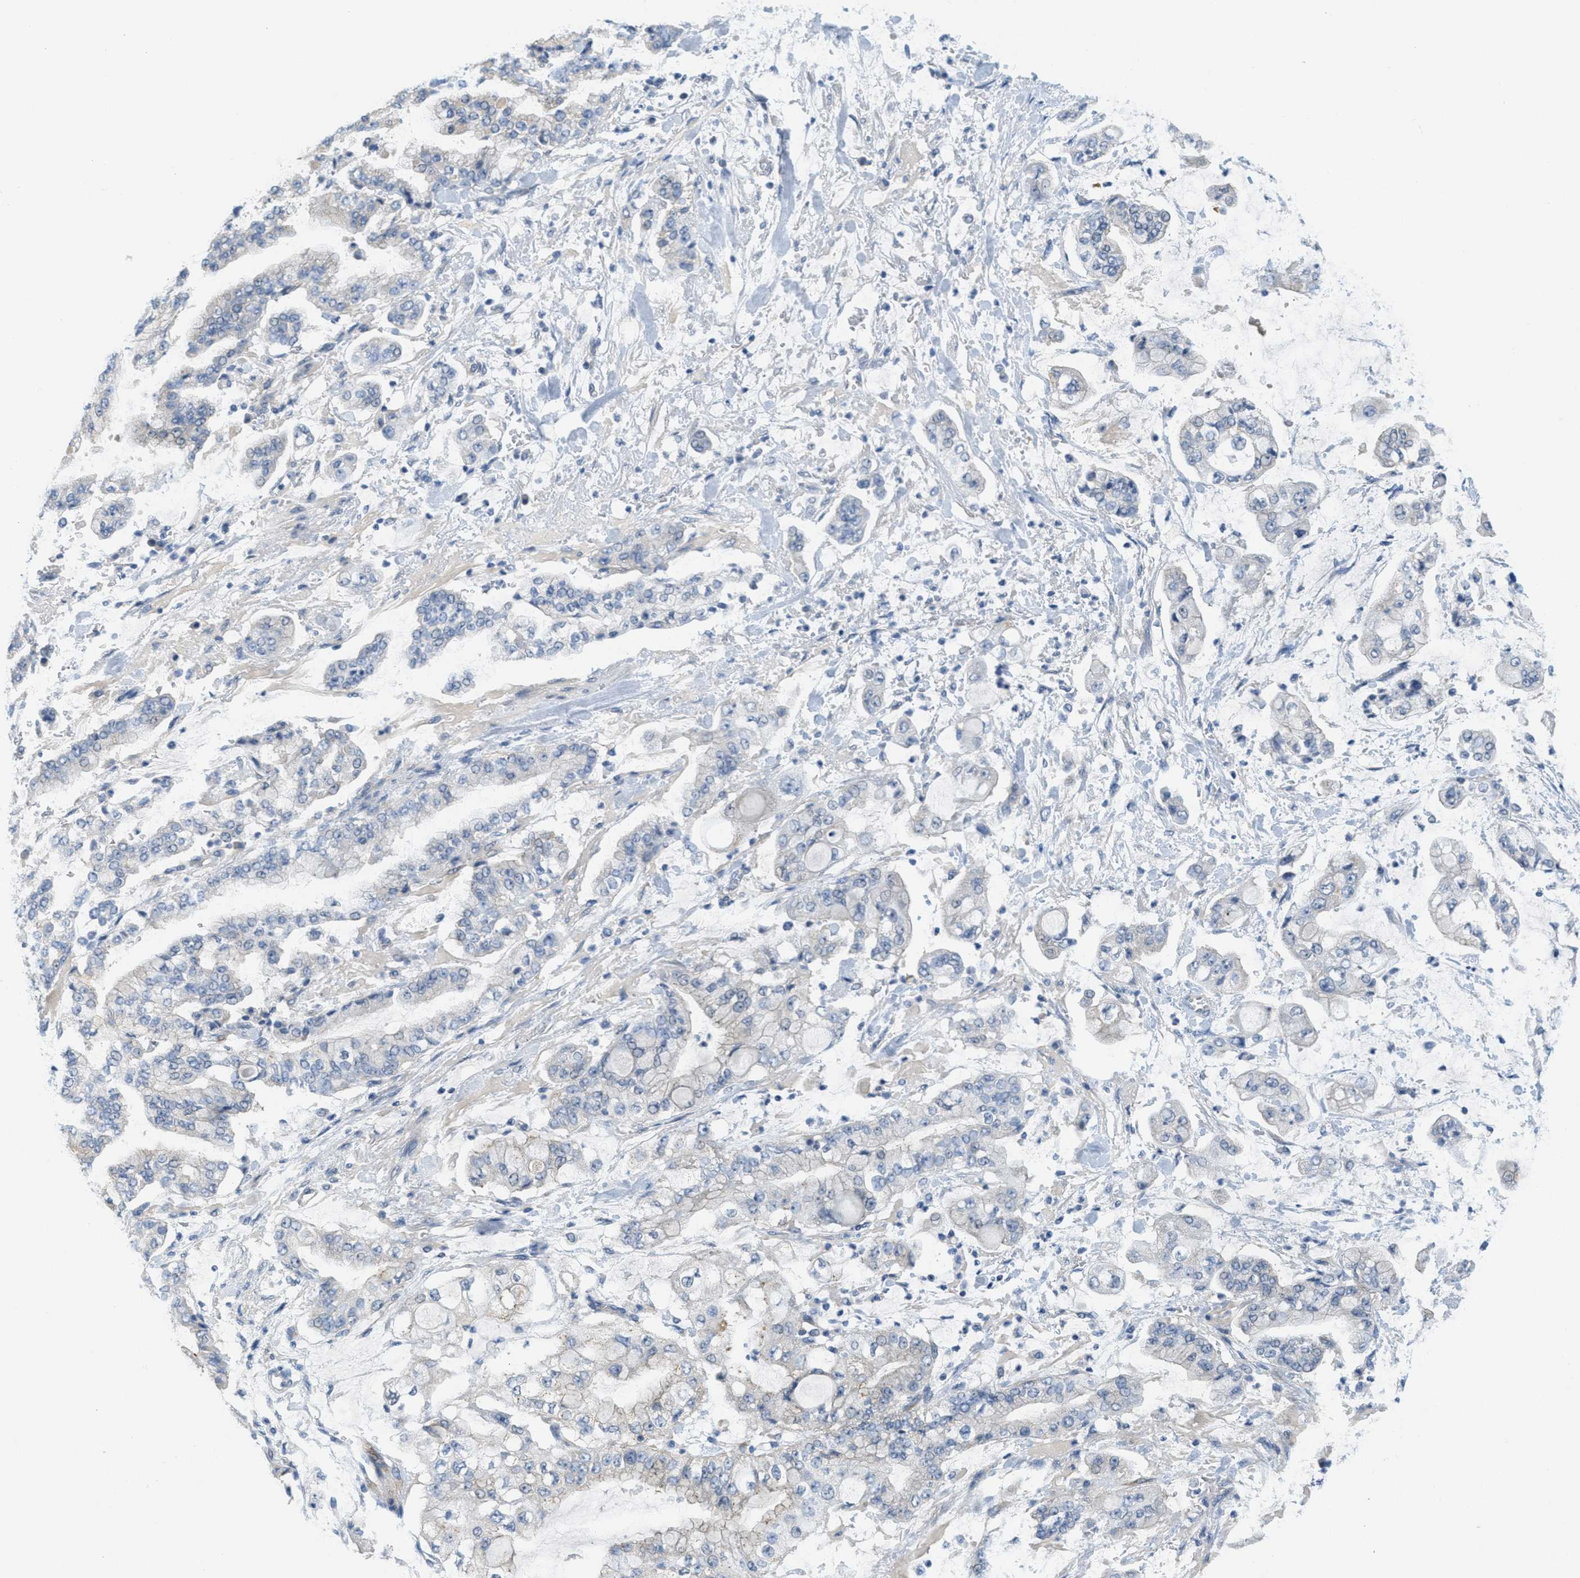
{"staining": {"intensity": "negative", "quantity": "none", "location": "none"}, "tissue": "stomach cancer", "cell_type": "Tumor cells", "image_type": "cancer", "snomed": [{"axis": "morphology", "description": "Normal tissue, NOS"}, {"axis": "morphology", "description": "Adenocarcinoma, NOS"}, {"axis": "topography", "description": "Stomach, upper"}, {"axis": "topography", "description": "Stomach"}], "caption": "DAB (3,3'-diaminobenzidine) immunohistochemical staining of stomach adenocarcinoma exhibits no significant staining in tumor cells.", "gene": "ZFYVE9", "patient": {"sex": "male", "age": 76}}